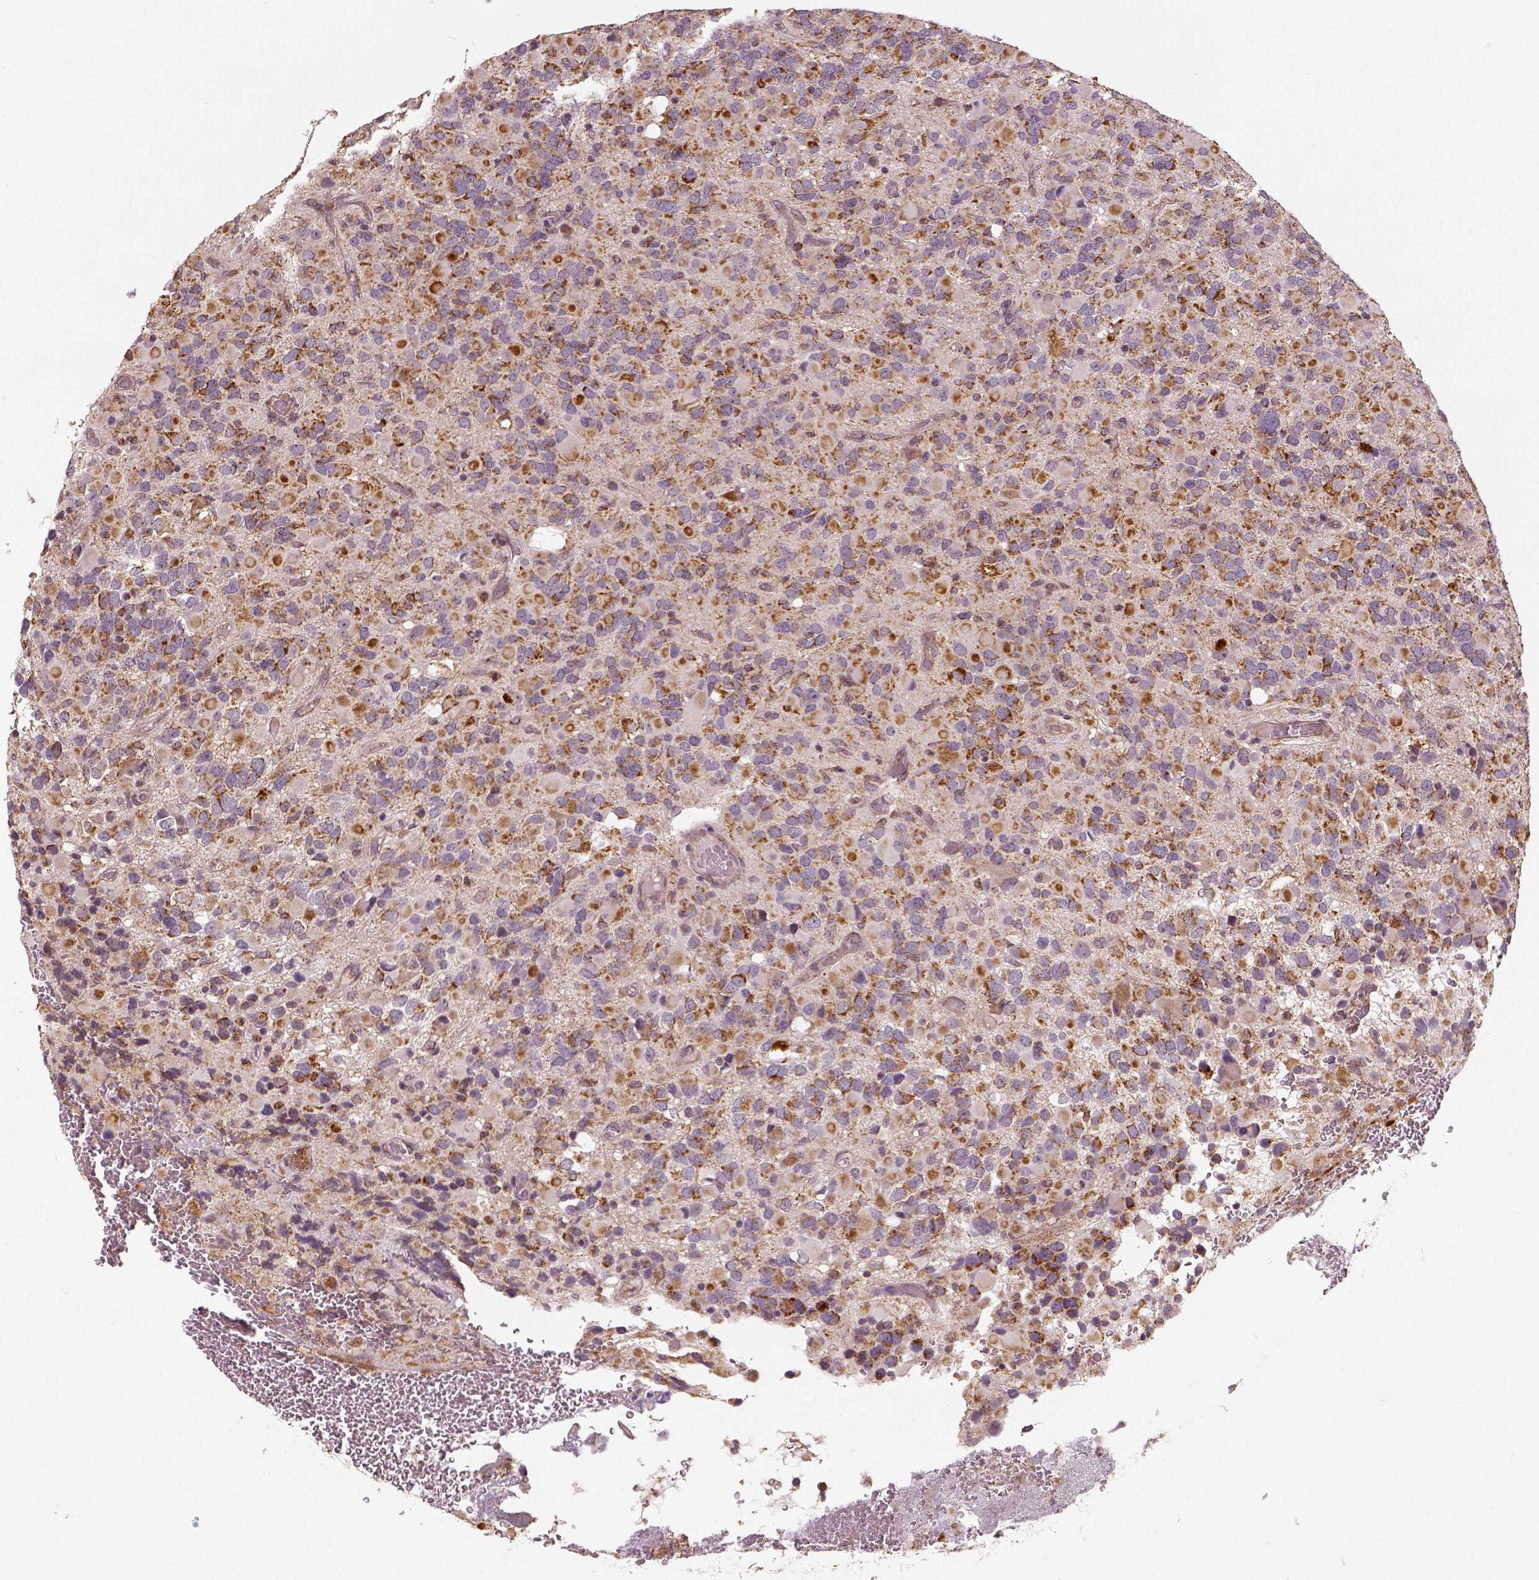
{"staining": {"intensity": "moderate", "quantity": "25%-75%", "location": "cytoplasmic/membranous"}, "tissue": "glioma", "cell_type": "Tumor cells", "image_type": "cancer", "snomed": [{"axis": "morphology", "description": "Glioma, malignant, High grade"}, {"axis": "topography", "description": "Brain"}], "caption": "This image reveals IHC staining of human glioma, with medium moderate cytoplasmic/membranous staining in about 25%-75% of tumor cells.", "gene": "PGAM5", "patient": {"sex": "female", "age": 40}}